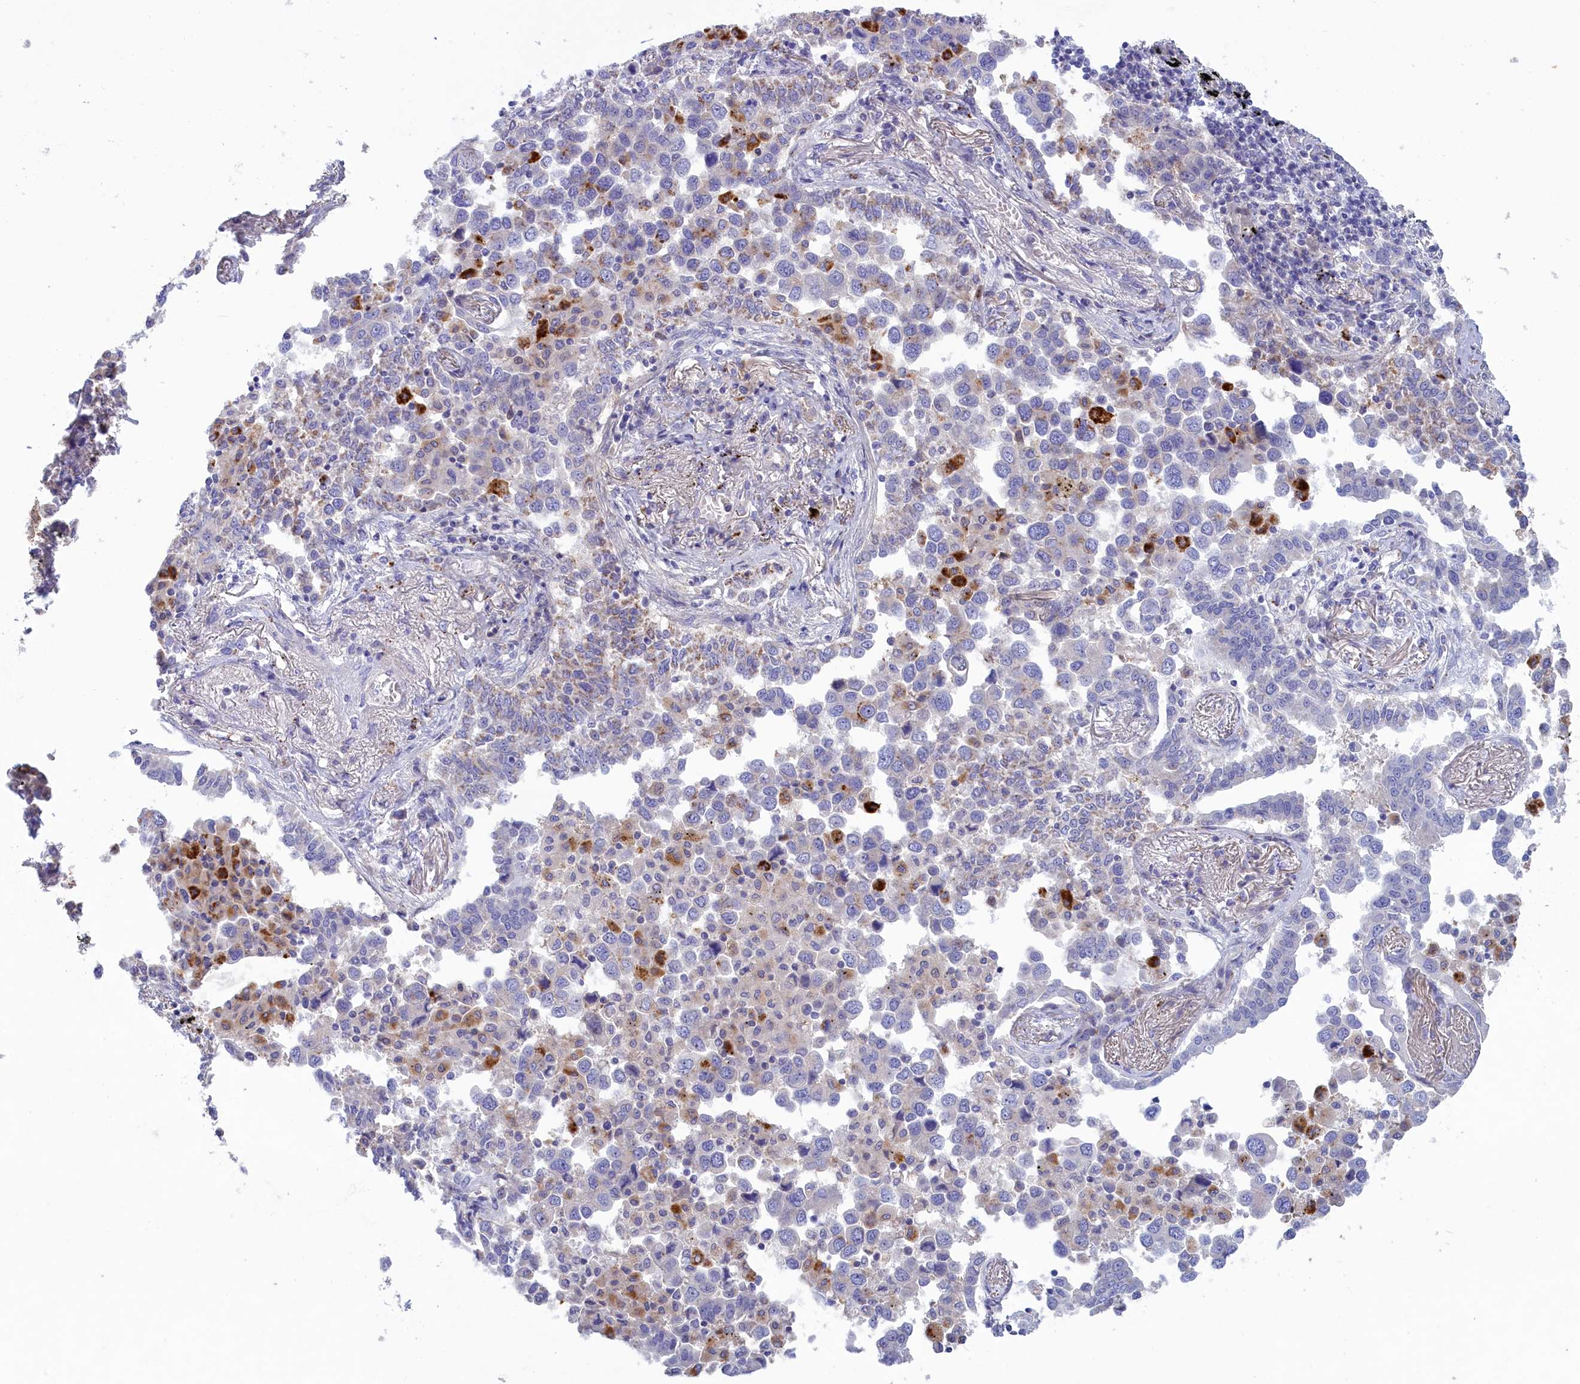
{"staining": {"intensity": "weak", "quantity": "<25%", "location": "cytoplasmic/membranous"}, "tissue": "lung cancer", "cell_type": "Tumor cells", "image_type": "cancer", "snomed": [{"axis": "morphology", "description": "Adenocarcinoma, NOS"}, {"axis": "topography", "description": "Lung"}], "caption": "A high-resolution image shows IHC staining of lung cancer, which displays no significant positivity in tumor cells.", "gene": "WDR6", "patient": {"sex": "male", "age": 67}}